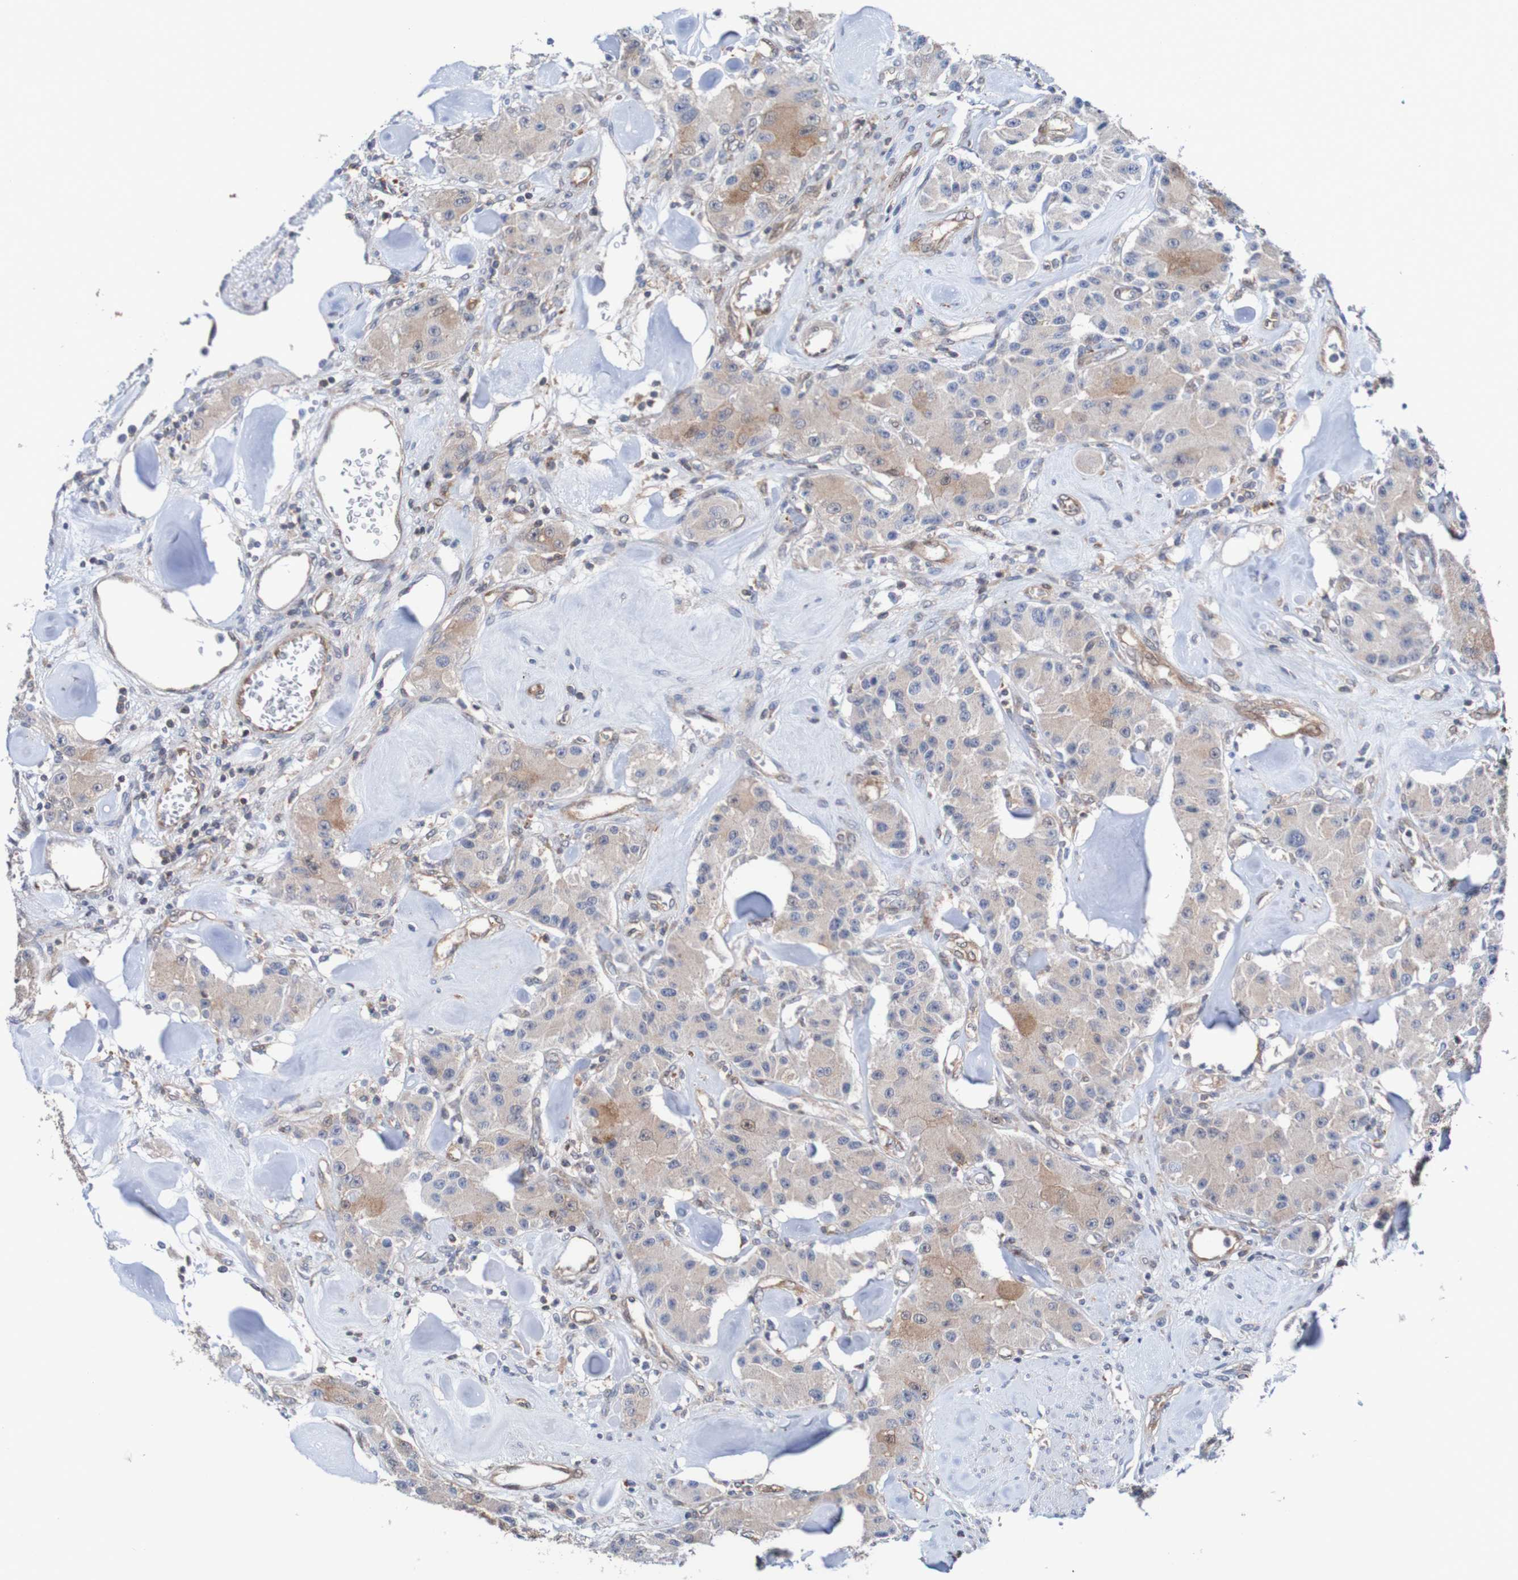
{"staining": {"intensity": "weak", "quantity": ">75%", "location": "cytoplasmic/membranous"}, "tissue": "carcinoid", "cell_type": "Tumor cells", "image_type": "cancer", "snomed": [{"axis": "morphology", "description": "Carcinoid, malignant, NOS"}, {"axis": "topography", "description": "Pancreas"}], "caption": "Protein analysis of carcinoid (malignant) tissue displays weak cytoplasmic/membranous positivity in about >75% of tumor cells.", "gene": "RIGI", "patient": {"sex": "male", "age": 41}}